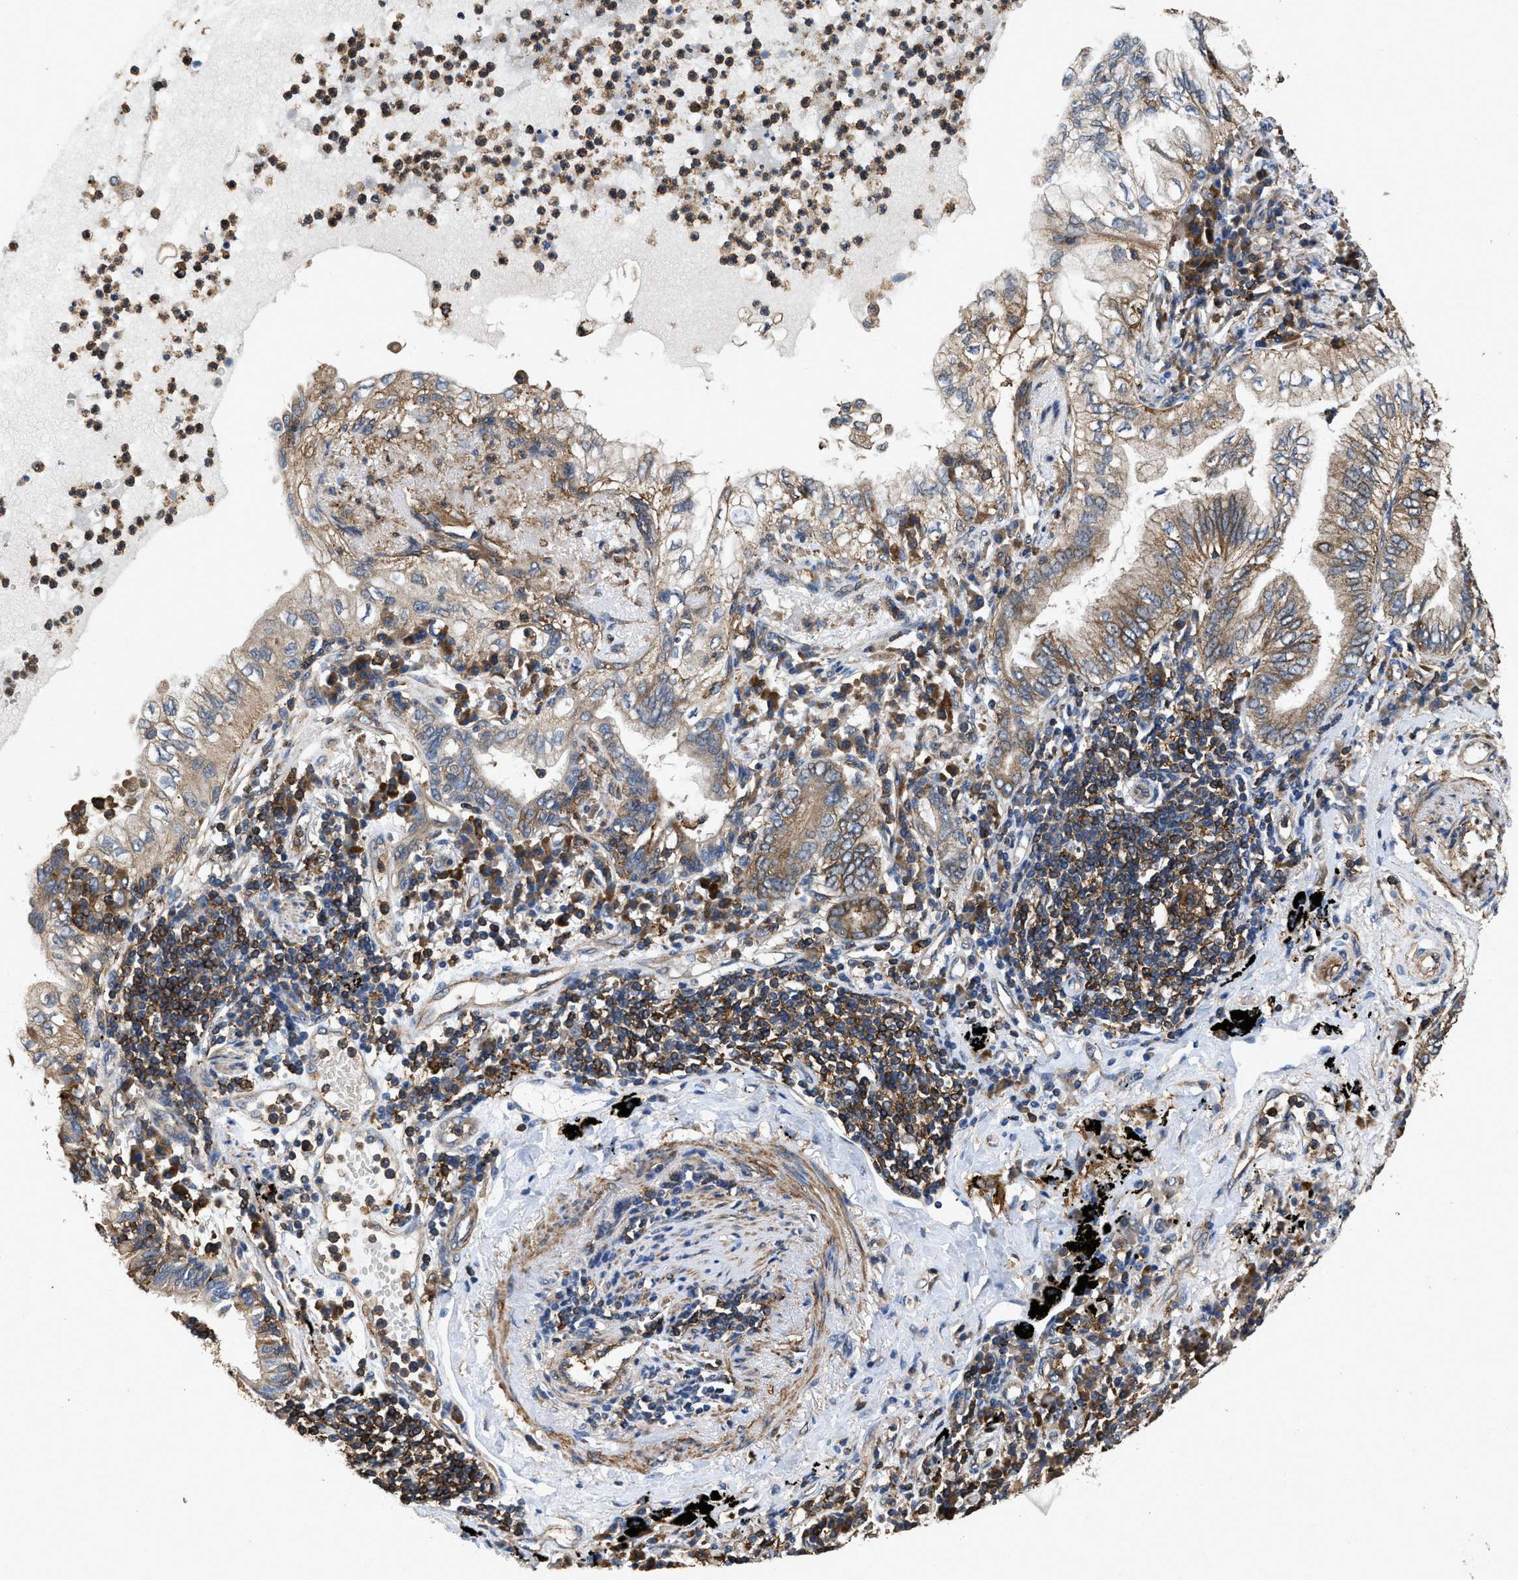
{"staining": {"intensity": "weak", "quantity": "<25%", "location": "cytoplasmic/membranous"}, "tissue": "lung cancer", "cell_type": "Tumor cells", "image_type": "cancer", "snomed": [{"axis": "morphology", "description": "Normal tissue, NOS"}, {"axis": "morphology", "description": "Adenocarcinoma, NOS"}, {"axis": "topography", "description": "Bronchus"}, {"axis": "topography", "description": "Lung"}], "caption": "Protein analysis of lung adenocarcinoma exhibits no significant positivity in tumor cells. (DAB (3,3'-diaminobenzidine) immunohistochemistry with hematoxylin counter stain).", "gene": "LINGO2", "patient": {"sex": "female", "age": 70}}